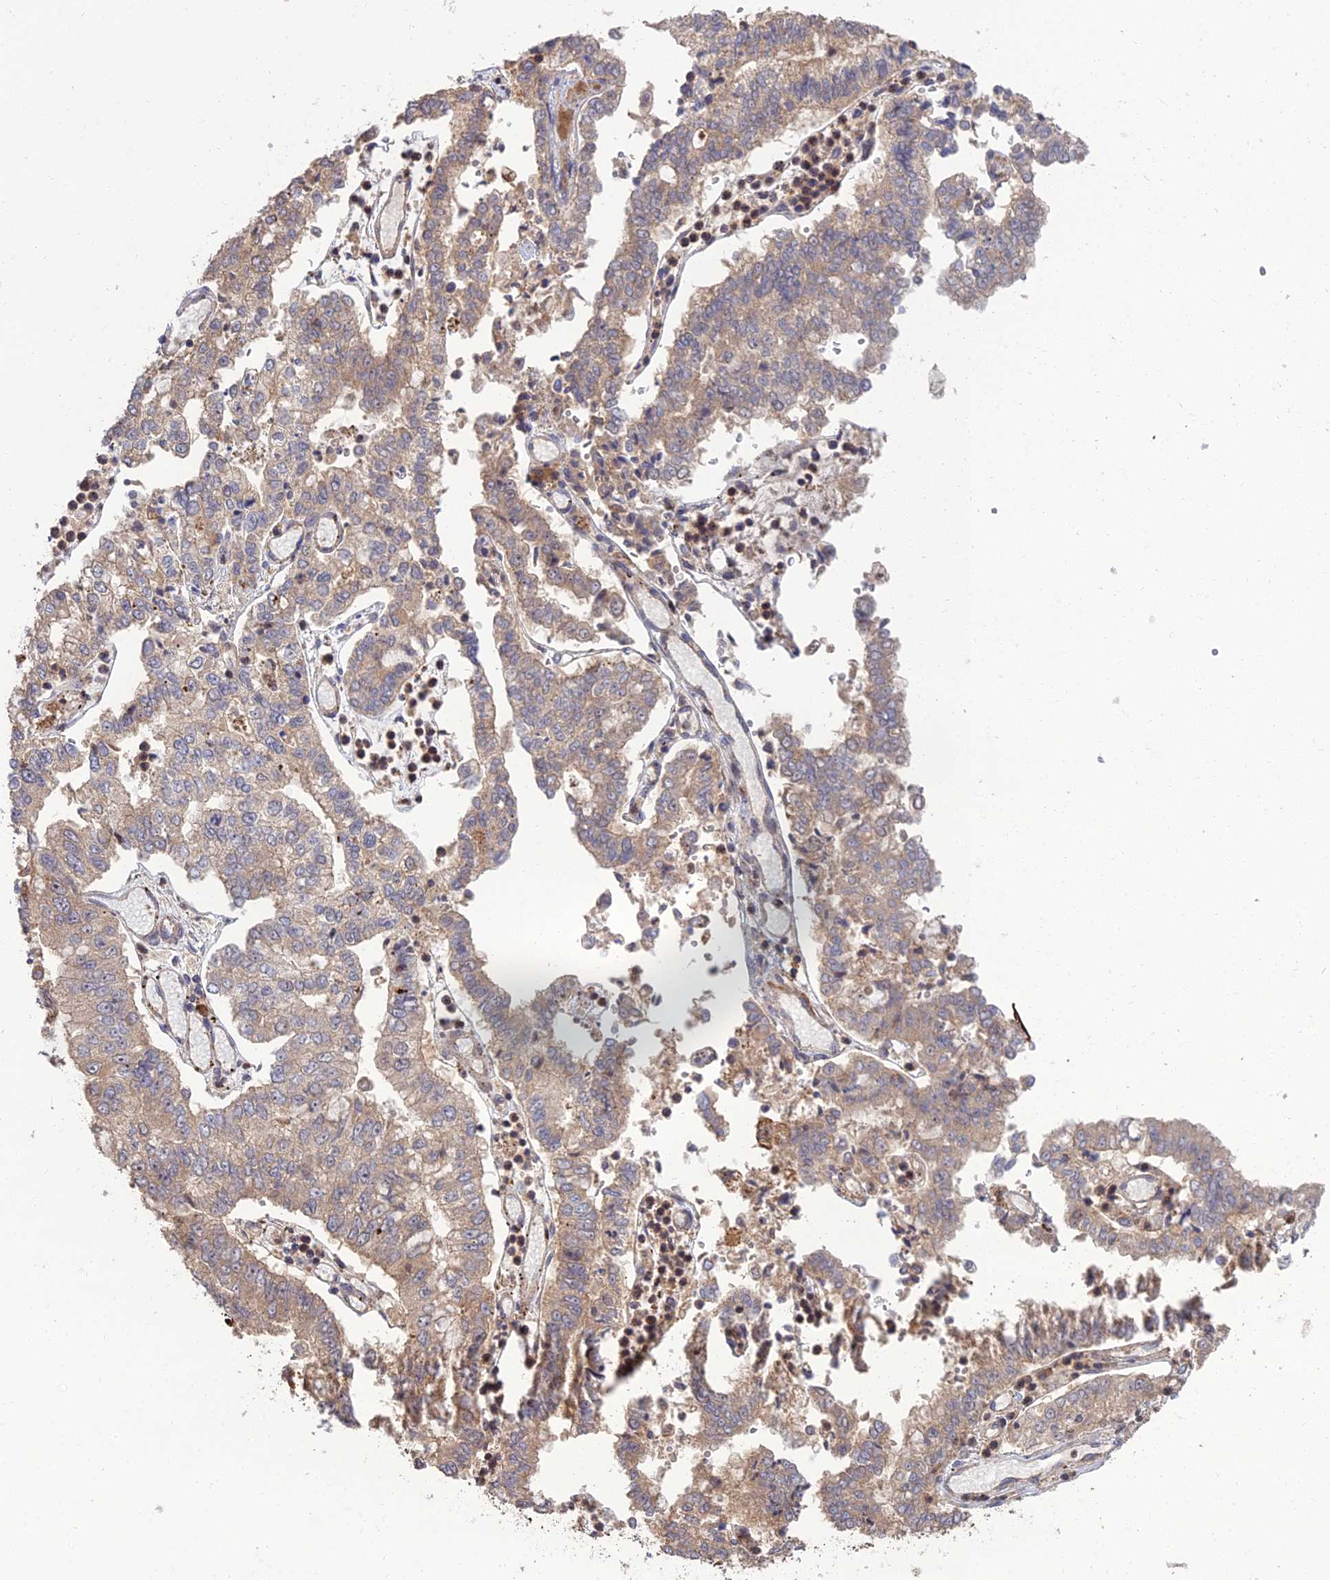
{"staining": {"intensity": "weak", "quantity": "25%-75%", "location": "cytoplasmic/membranous"}, "tissue": "stomach cancer", "cell_type": "Tumor cells", "image_type": "cancer", "snomed": [{"axis": "morphology", "description": "Adenocarcinoma, NOS"}, {"axis": "topography", "description": "Stomach"}], "caption": "Immunohistochemical staining of human stomach adenocarcinoma displays weak cytoplasmic/membranous protein expression in approximately 25%-75% of tumor cells.", "gene": "RIC8B", "patient": {"sex": "male", "age": 76}}